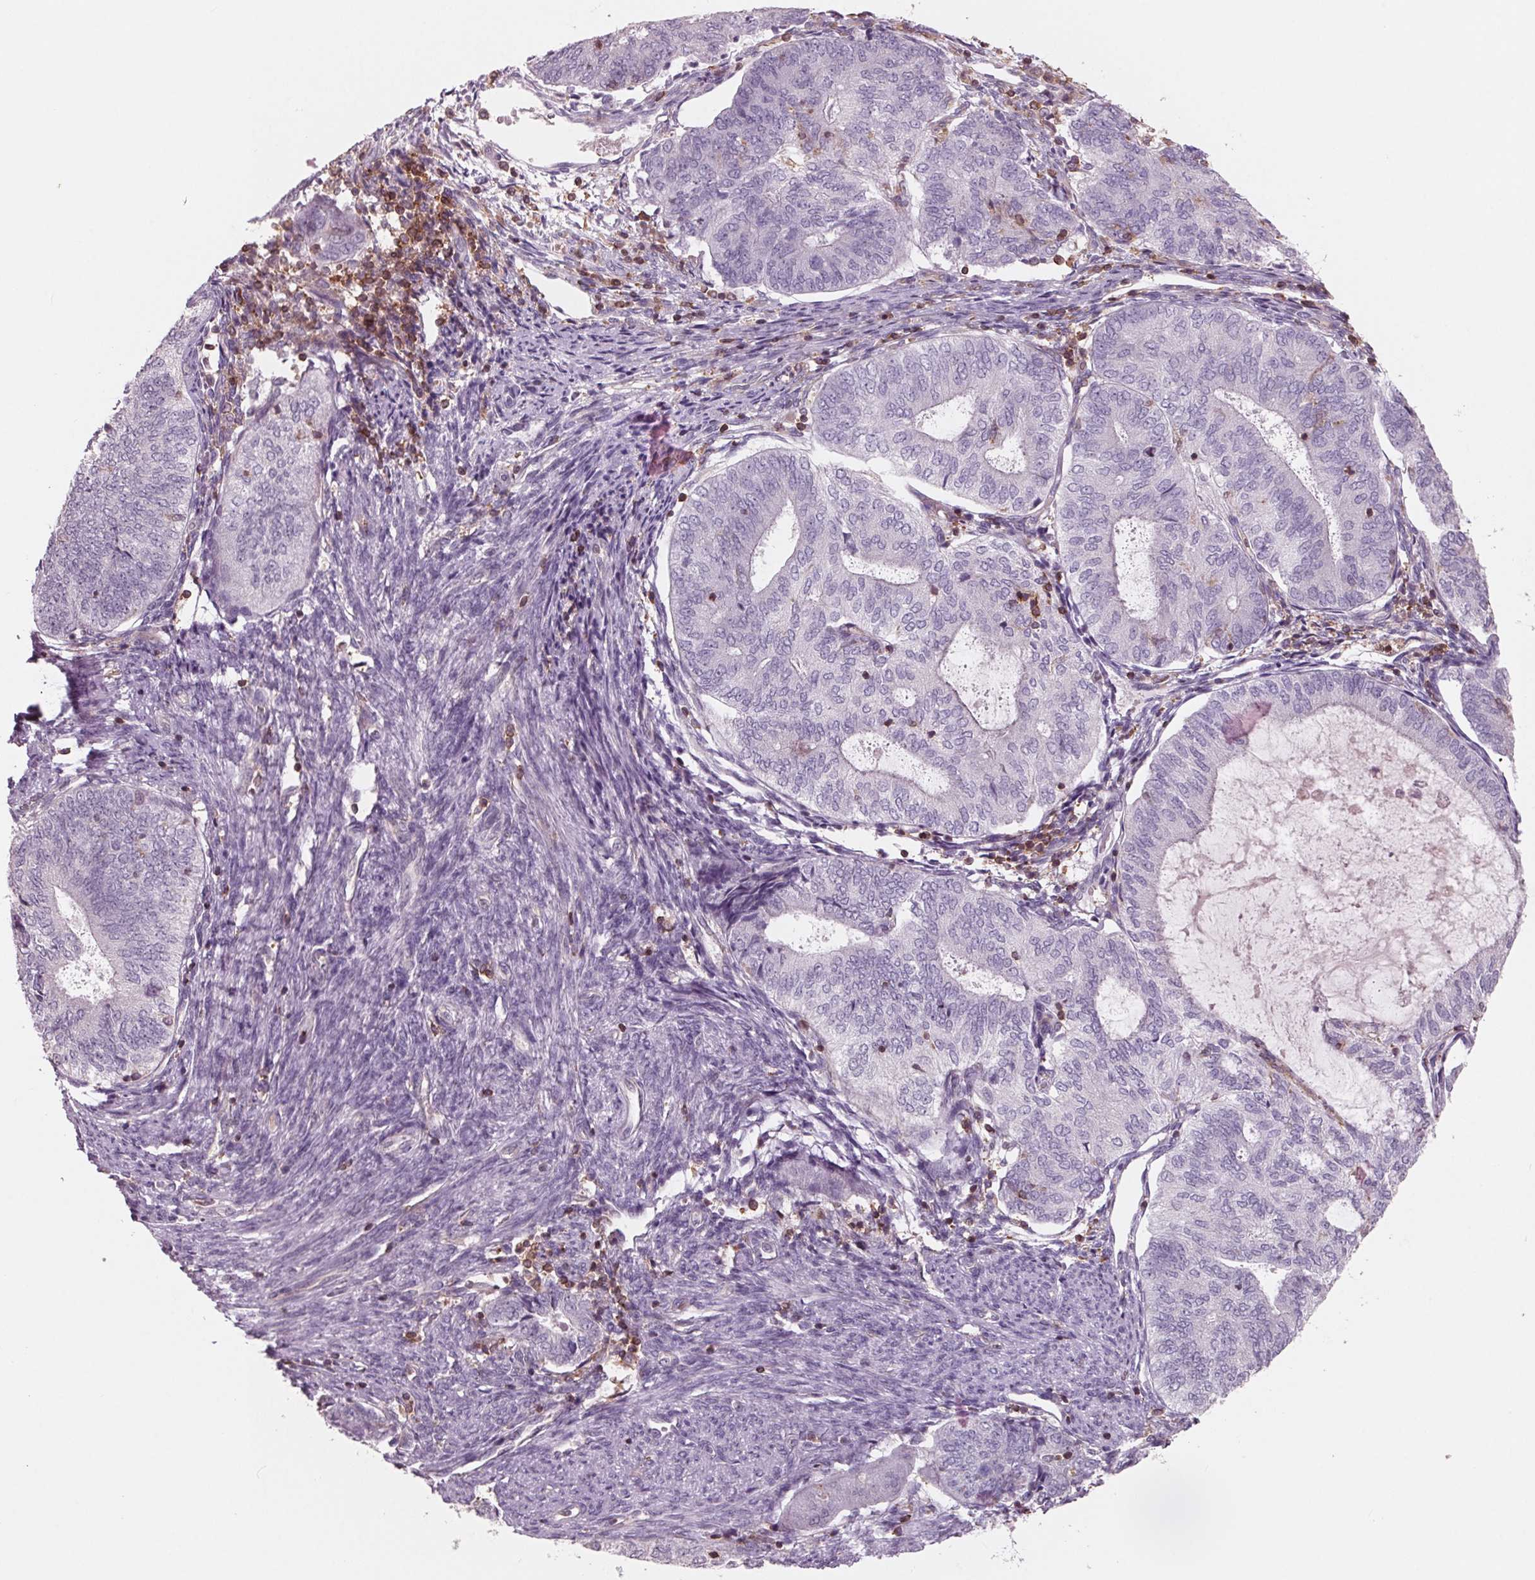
{"staining": {"intensity": "negative", "quantity": "none", "location": "none"}, "tissue": "endometrial cancer", "cell_type": "Tumor cells", "image_type": "cancer", "snomed": [{"axis": "morphology", "description": "Adenocarcinoma, NOS"}, {"axis": "topography", "description": "Endometrium"}], "caption": "Endometrial cancer (adenocarcinoma) was stained to show a protein in brown. There is no significant staining in tumor cells. (DAB IHC, high magnification).", "gene": "ARHGAP25", "patient": {"sex": "female", "age": 65}}